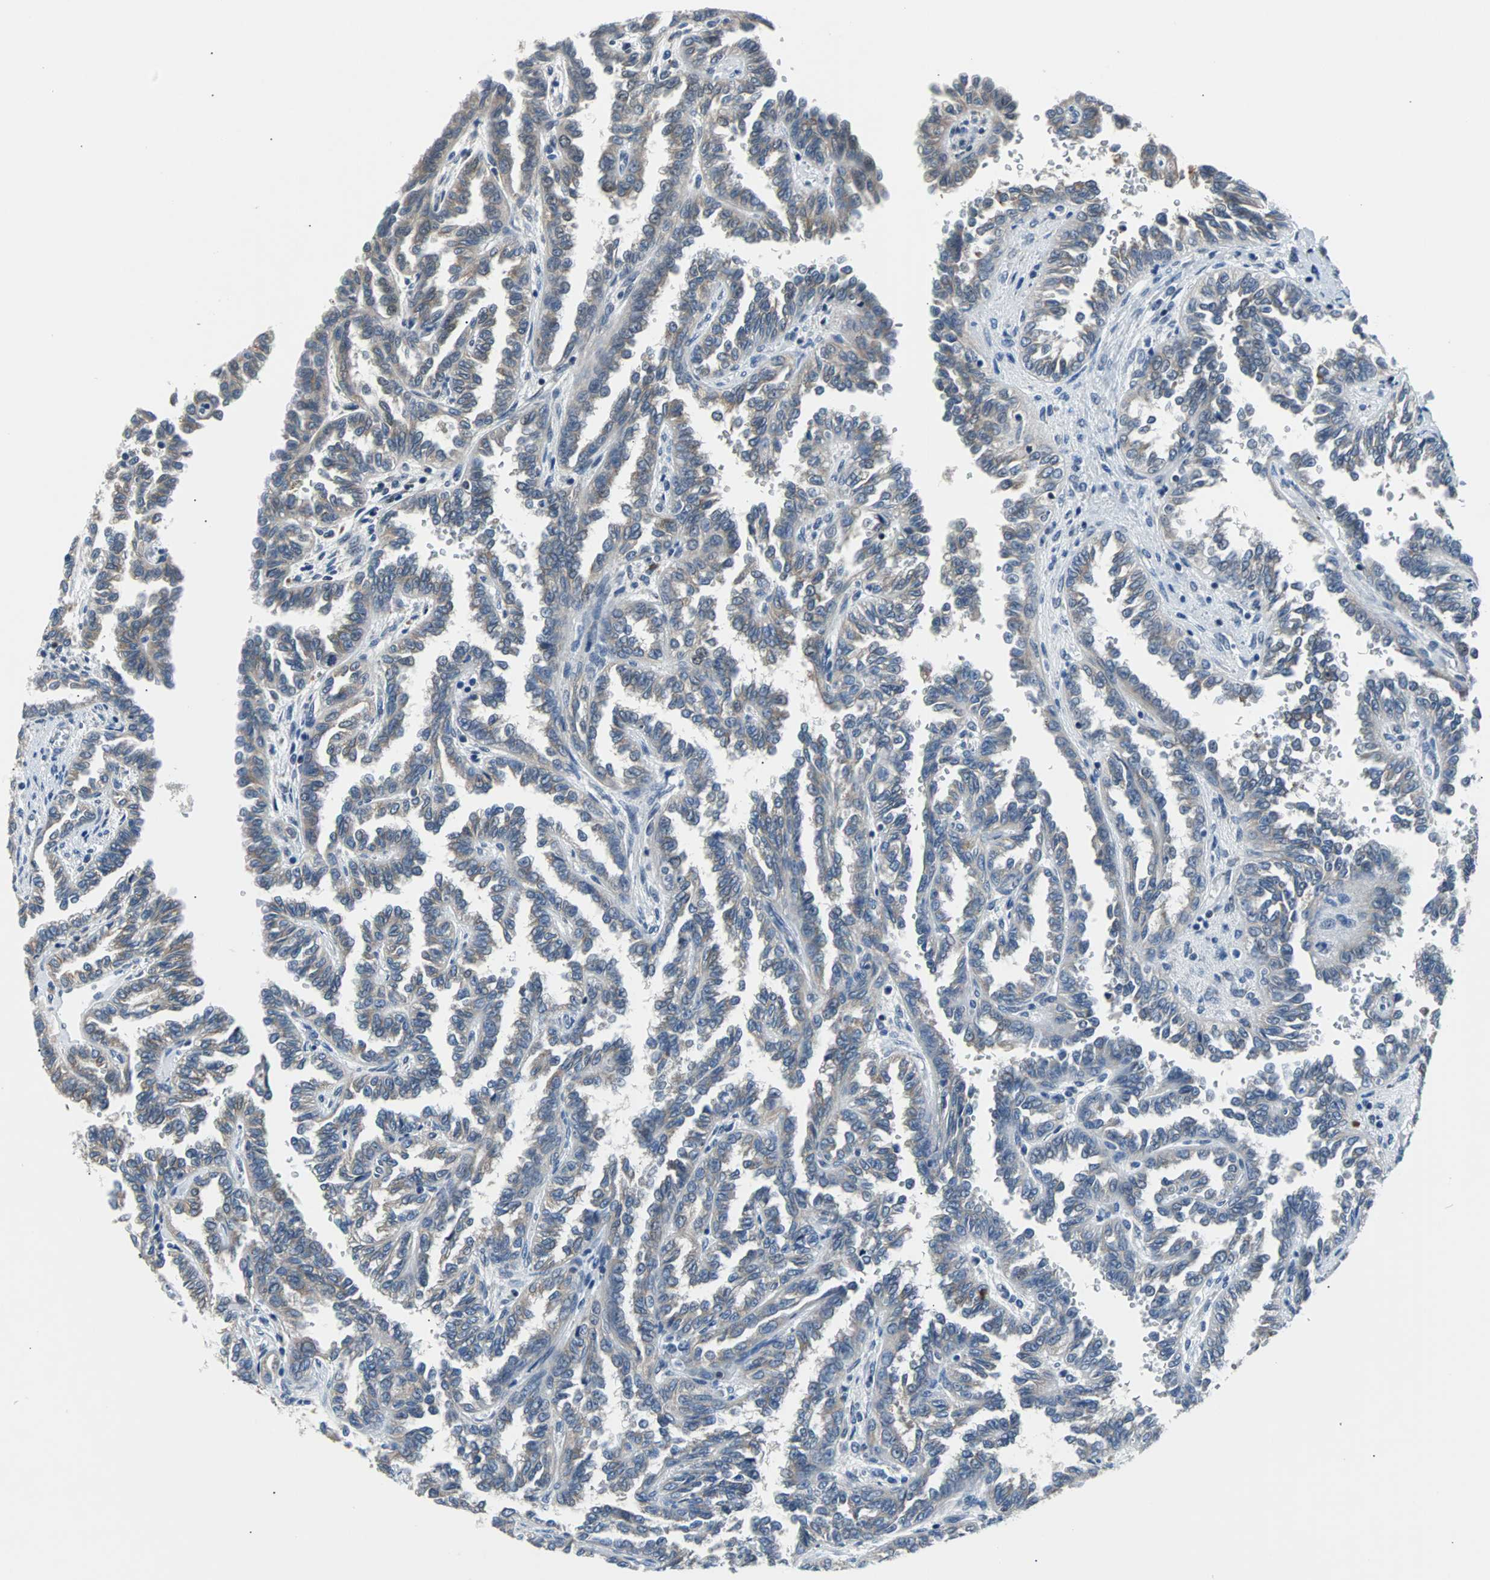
{"staining": {"intensity": "weak", "quantity": "25%-75%", "location": "cytoplasmic/membranous"}, "tissue": "renal cancer", "cell_type": "Tumor cells", "image_type": "cancer", "snomed": [{"axis": "morphology", "description": "Inflammation, NOS"}, {"axis": "morphology", "description": "Adenocarcinoma, NOS"}, {"axis": "topography", "description": "Kidney"}], "caption": "Renal adenocarcinoma stained with a protein marker demonstrates weak staining in tumor cells.", "gene": "USP28", "patient": {"sex": "male", "age": 68}}